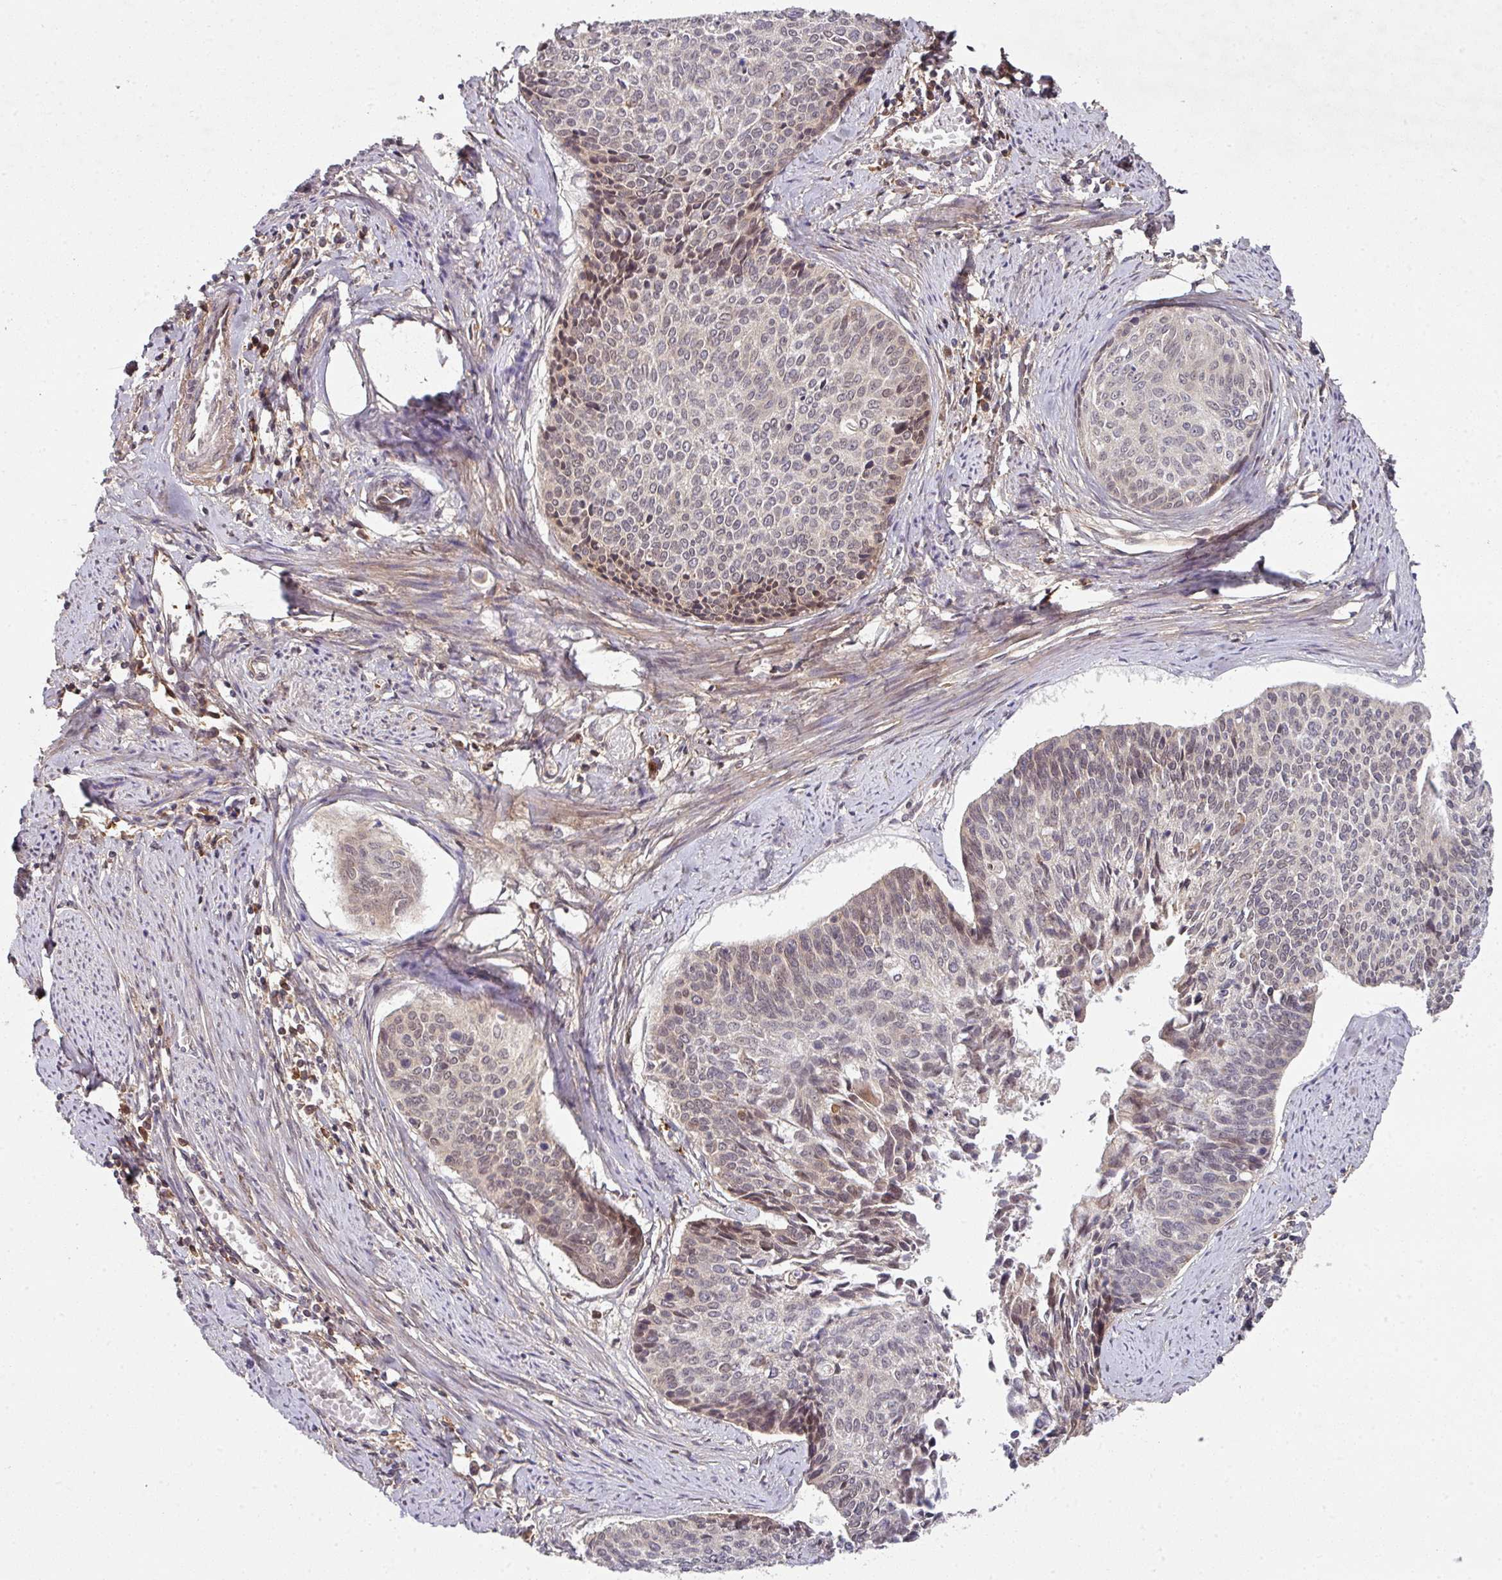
{"staining": {"intensity": "weak", "quantity": "<25%", "location": "nuclear"}, "tissue": "cervical cancer", "cell_type": "Tumor cells", "image_type": "cancer", "snomed": [{"axis": "morphology", "description": "Squamous cell carcinoma, NOS"}, {"axis": "topography", "description": "Cervix"}], "caption": "The image displays no significant staining in tumor cells of cervical cancer.", "gene": "CAMLG", "patient": {"sex": "female", "age": 55}}